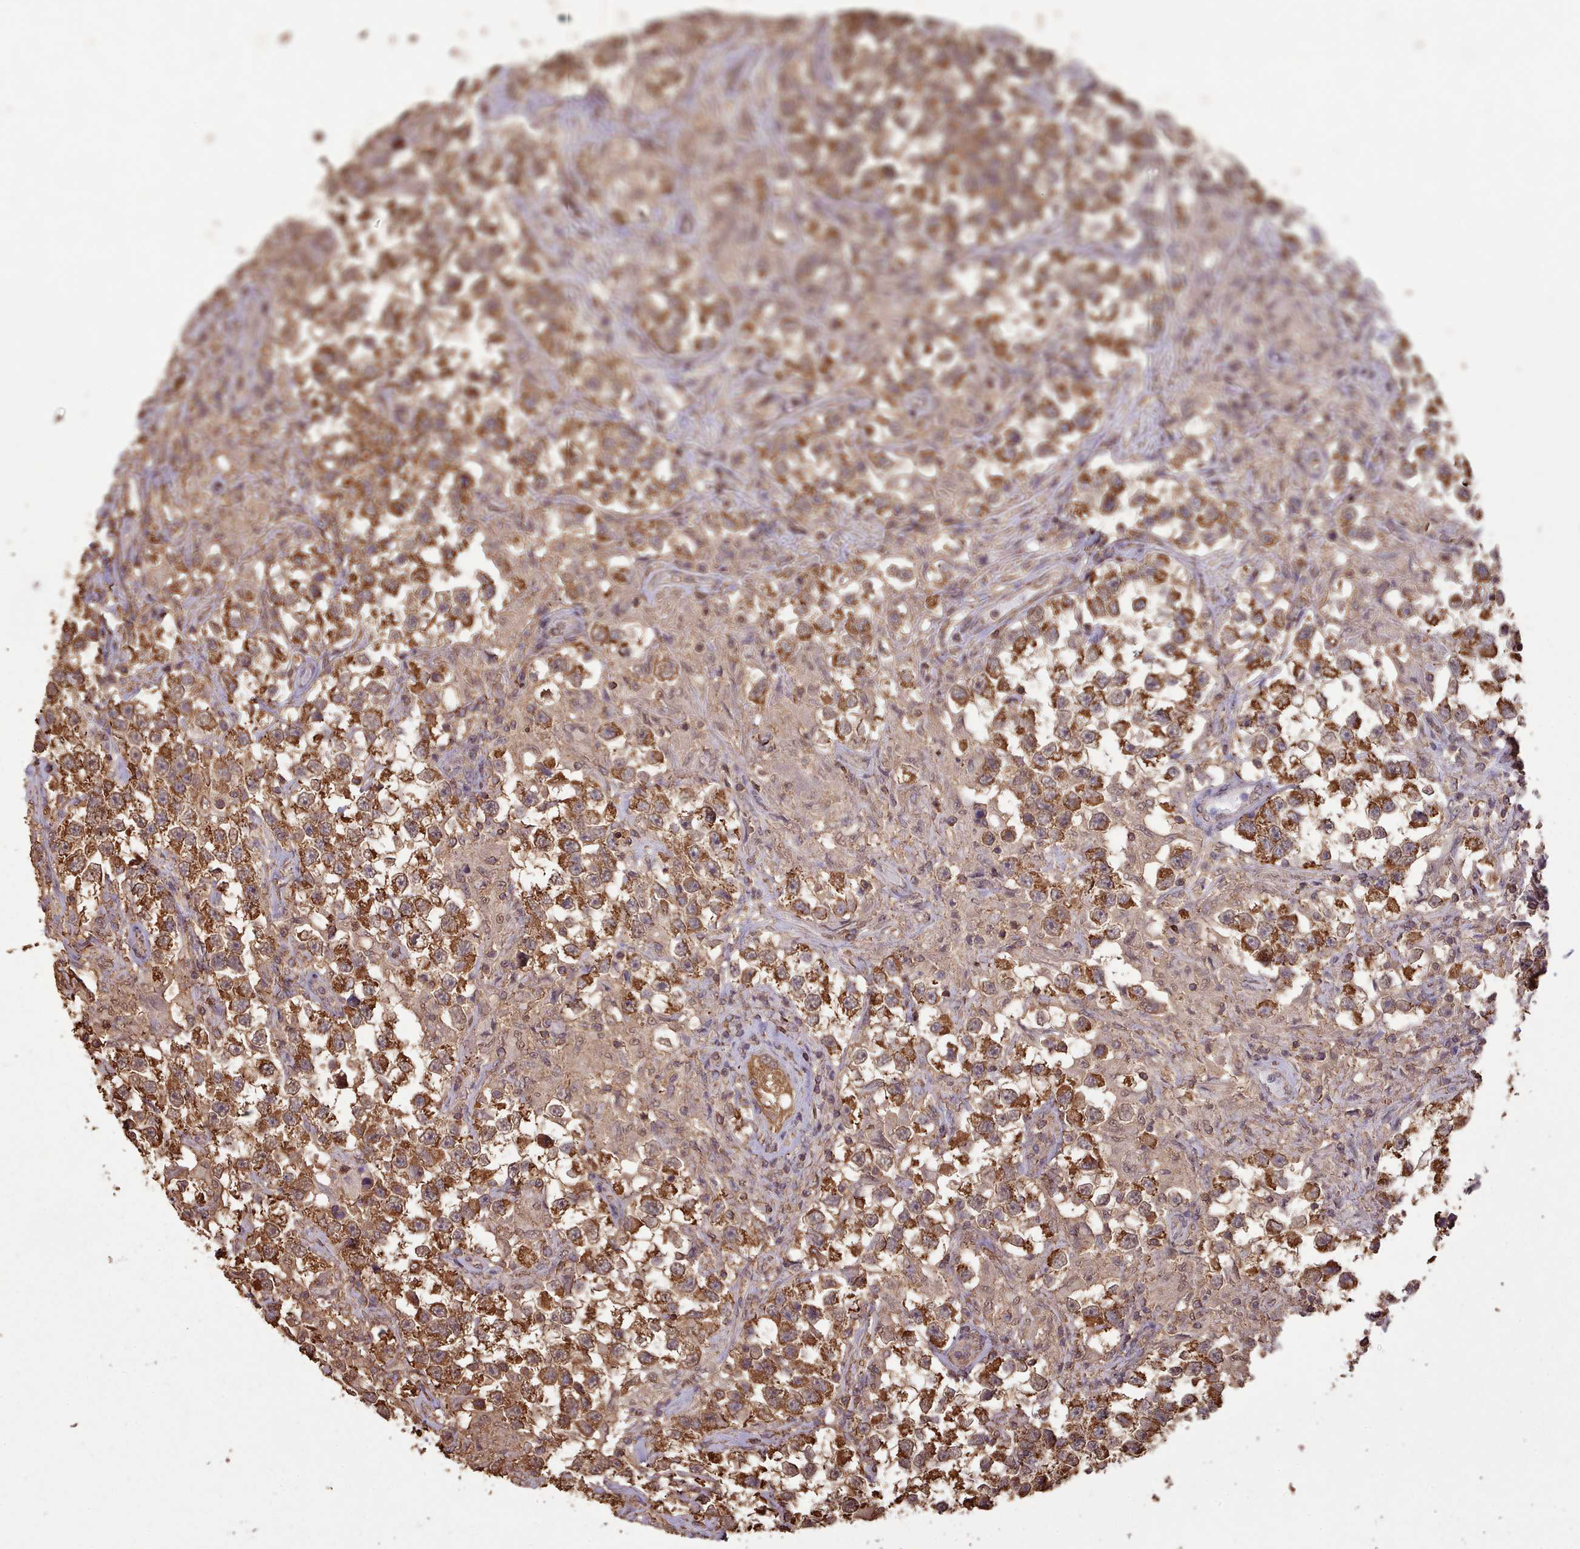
{"staining": {"intensity": "moderate", "quantity": ">75%", "location": "cytoplasmic/membranous"}, "tissue": "testis cancer", "cell_type": "Tumor cells", "image_type": "cancer", "snomed": [{"axis": "morphology", "description": "Seminoma, NOS"}, {"axis": "topography", "description": "Testis"}], "caption": "Brown immunohistochemical staining in seminoma (testis) exhibits moderate cytoplasmic/membranous expression in approximately >75% of tumor cells.", "gene": "METRN", "patient": {"sex": "male", "age": 46}}